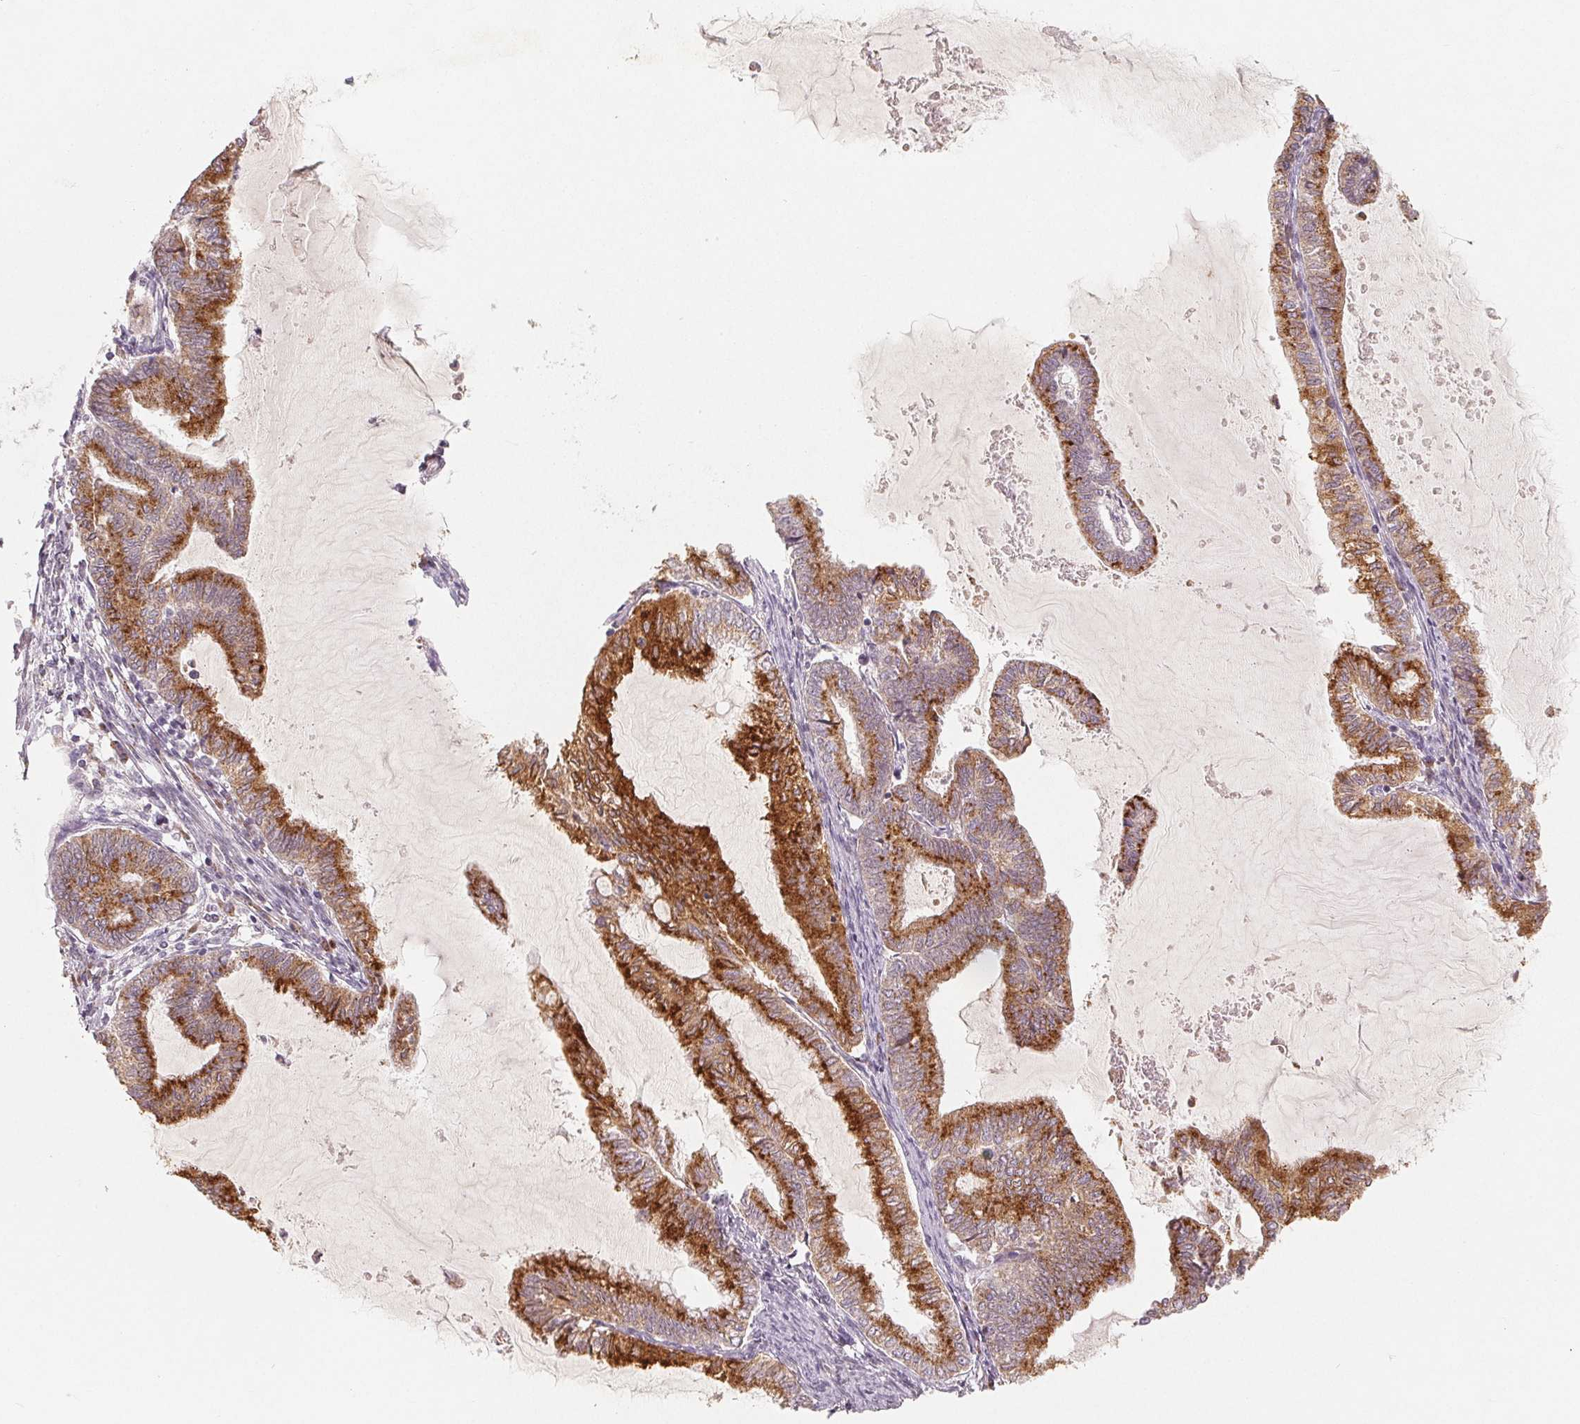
{"staining": {"intensity": "moderate", "quantity": ">75%", "location": "cytoplasmic/membranous"}, "tissue": "endometrial cancer", "cell_type": "Tumor cells", "image_type": "cancer", "snomed": [{"axis": "morphology", "description": "Adenocarcinoma, NOS"}, {"axis": "topography", "description": "Endometrium"}], "caption": "Immunohistochemistry (IHC) histopathology image of human endometrial cancer (adenocarcinoma) stained for a protein (brown), which reveals medium levels of moderate cytoplasmic/membranous positivity in approximately >75% of tumor cells.", "gene": "TMSB15B", "patient": {"sex": "female", "age": 79}}